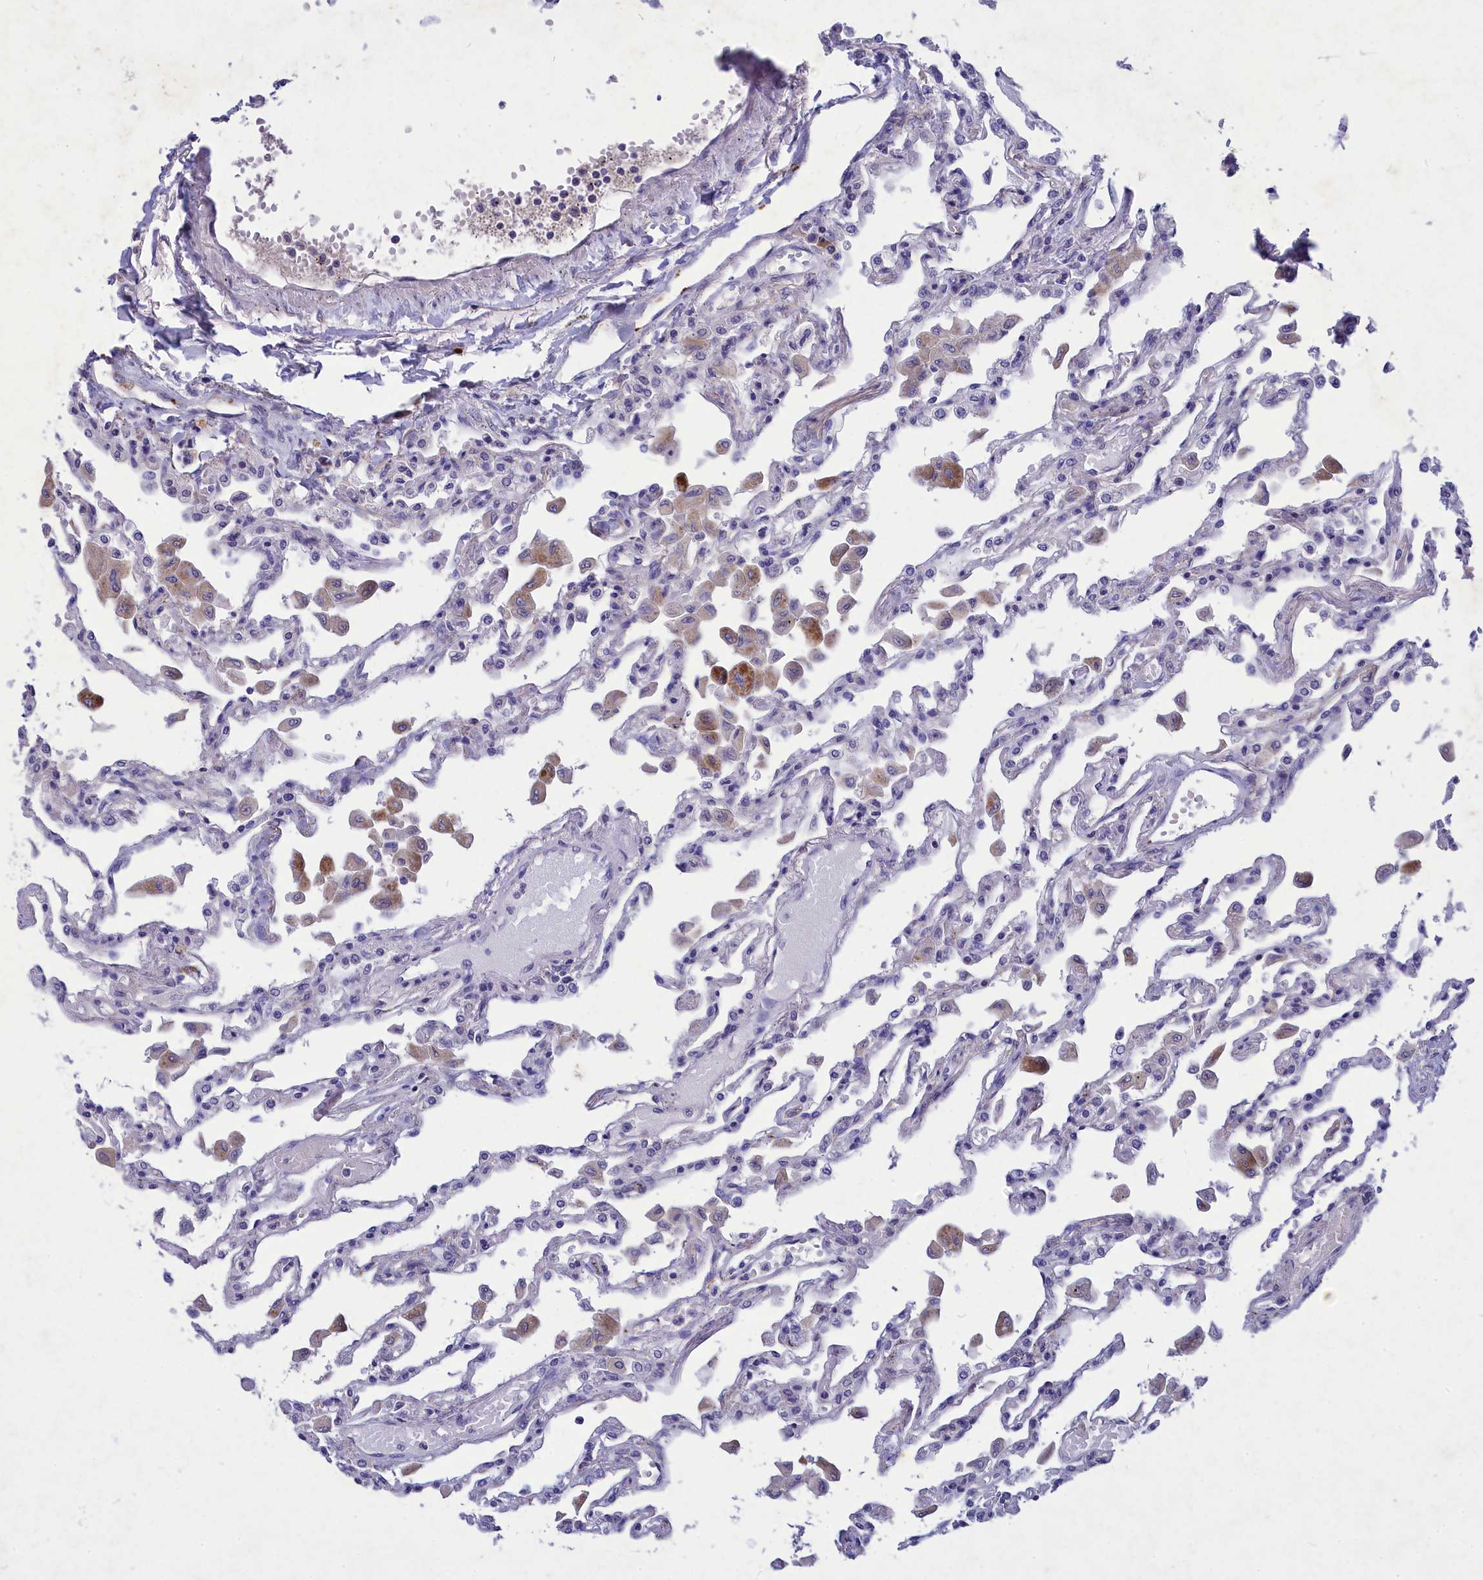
{"staining": {"intensity": "negative", "quantity": "none", "location": "none"}, "tissue": "lung", "cell_type": "Alveolar cells", "image_type": "normal", "snomed": [{"axis": "morphology", "description": "Normal tissue, NOS"}, {"axis": "topography", "description": "Bronchus"}, {"axis": "topography", "description": "Lung"}], "caption": "Immunohistochemistry image of normal lung: lung stained with DAB shows no significant protein staining in alveolar cells.", "gene": "DEFB119", "patient": {"sex": "female", "age": 49}}